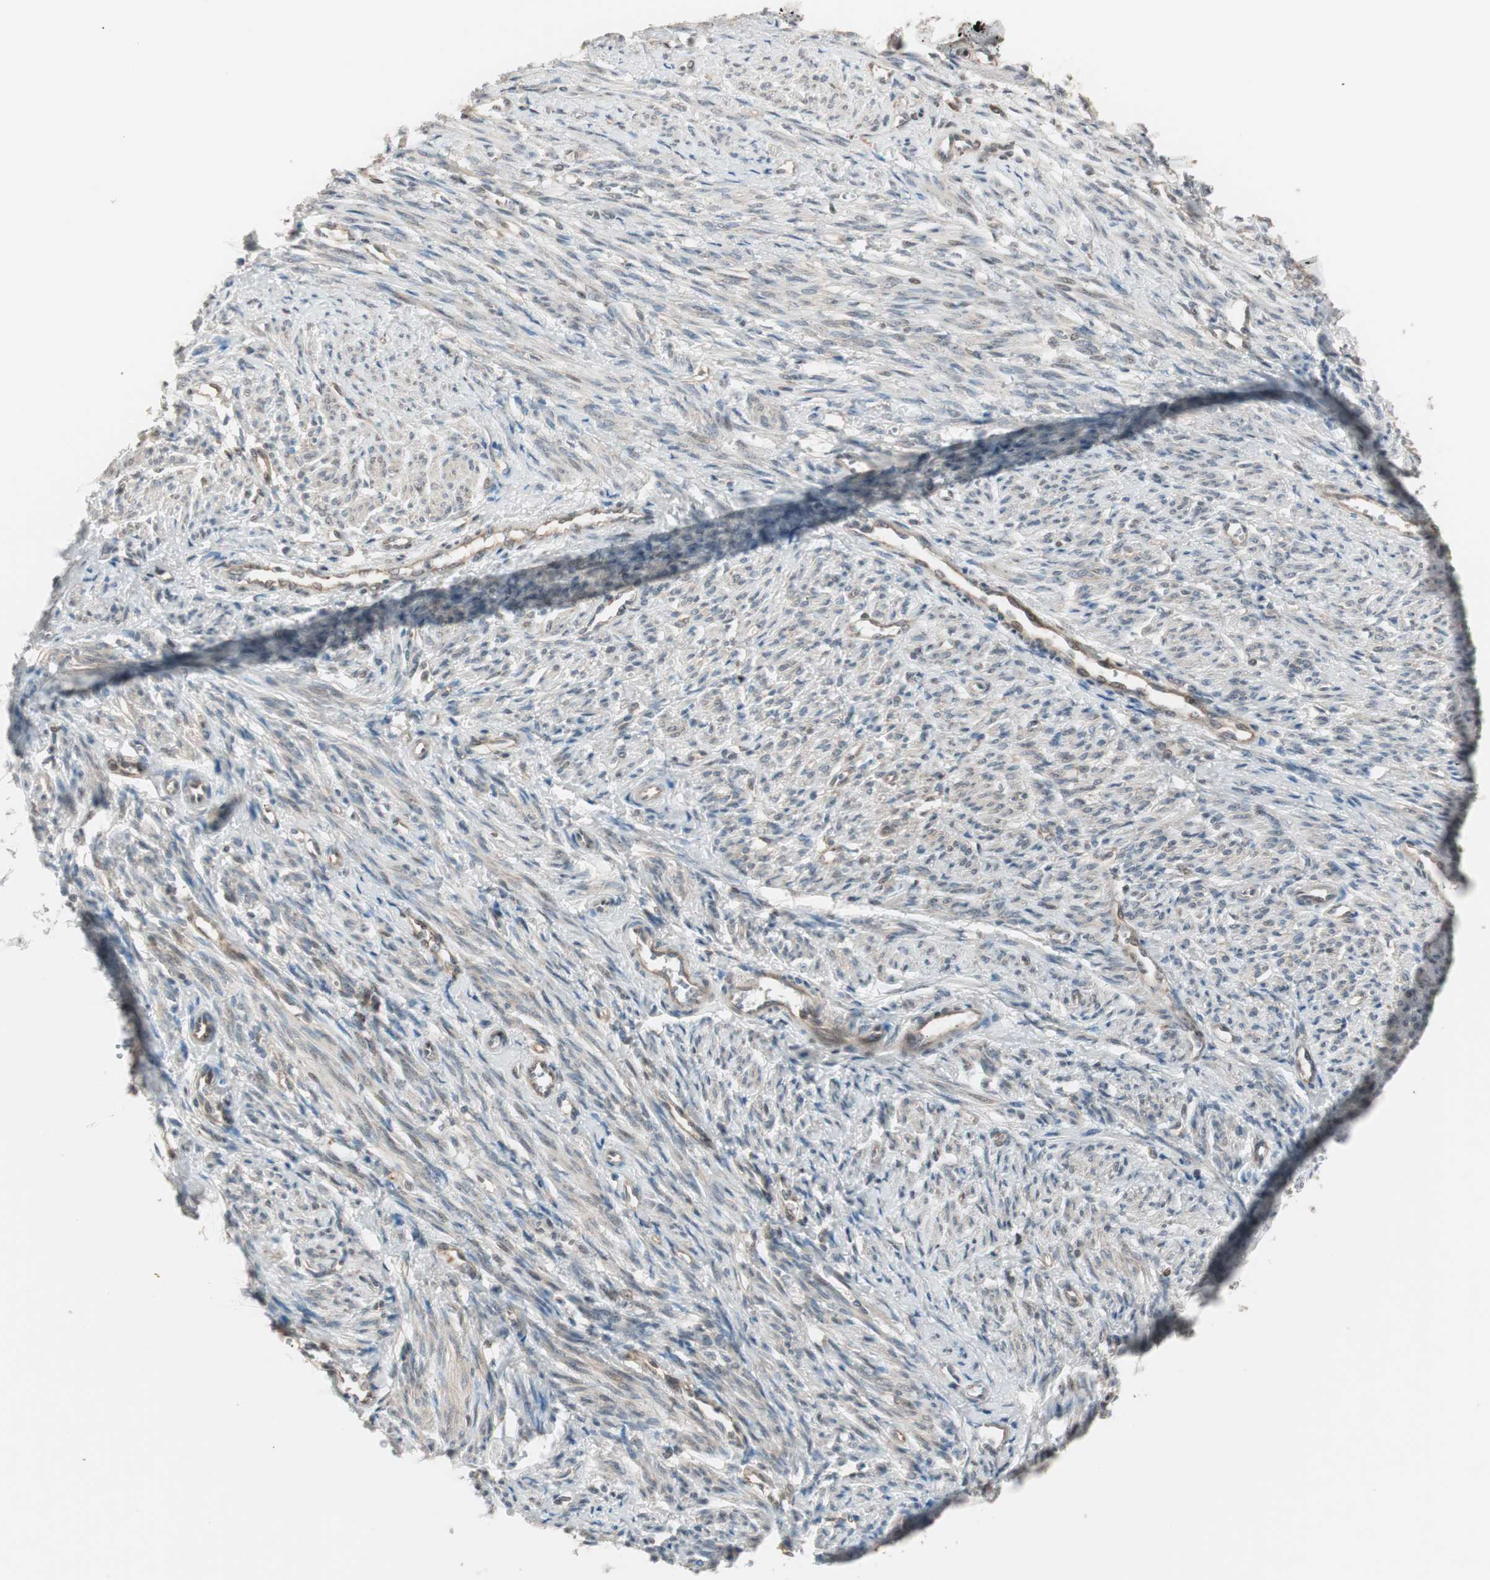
{"staining": {"intensity": "weak", "quantity": "<25%", "location": "cytoplasmic/membranous"}, "tissue": "smooth muscle", "cell_type": "Smooth muscle cells", "image_type": "normal", "snomed": [{"axis": "morphology", "description": "Normal tissue, NOS"}, {"axis": "topography", "description": "Smooth muscle"}], "caption": "A high-resolution micrograph shows immunohistochemistry staining of benign smooth muscle, which demonstrates no significant staining in smooth muscle cells.", "gene": "FBXO5", "patient": {"sex": "female", "age": 65}}